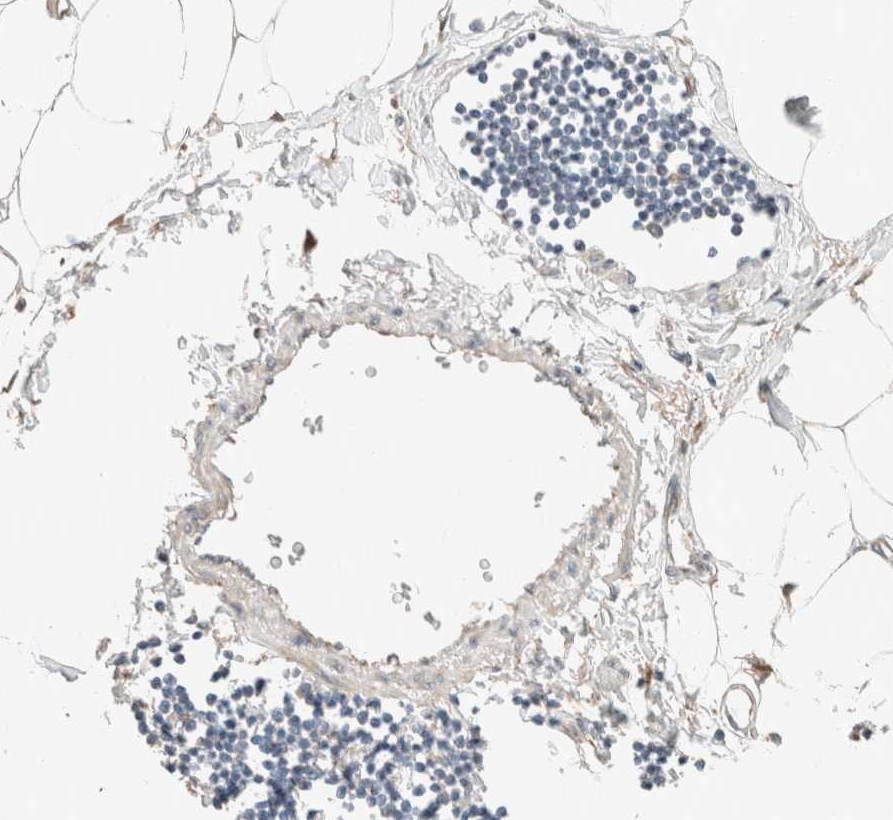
{"staining": {"intensity": "weak", "quantity": ">75%", "location": "cytoplasmic/membranous"}, "tissue": "adipose tissue", "cell_type": "Adipocytes", "image_type": "normal", "snomed": [{"axis": "morphology", "description": "Normal tissue, NOS"}, {"axis": "morphology", "description": "Adenocarcinoma, NOS"}, {"axis": "topography", "description": "Colon"}, {"axis": "topography", "description": "Peripheral nerve tissue"}], "caption": "Protein analysis of normal adipose tissue shows weak cytoplasmic/membranous staining in about >75% of adipocytes.", "gene": "PCM1", "patient": {"sex": "male", "age": 14}}